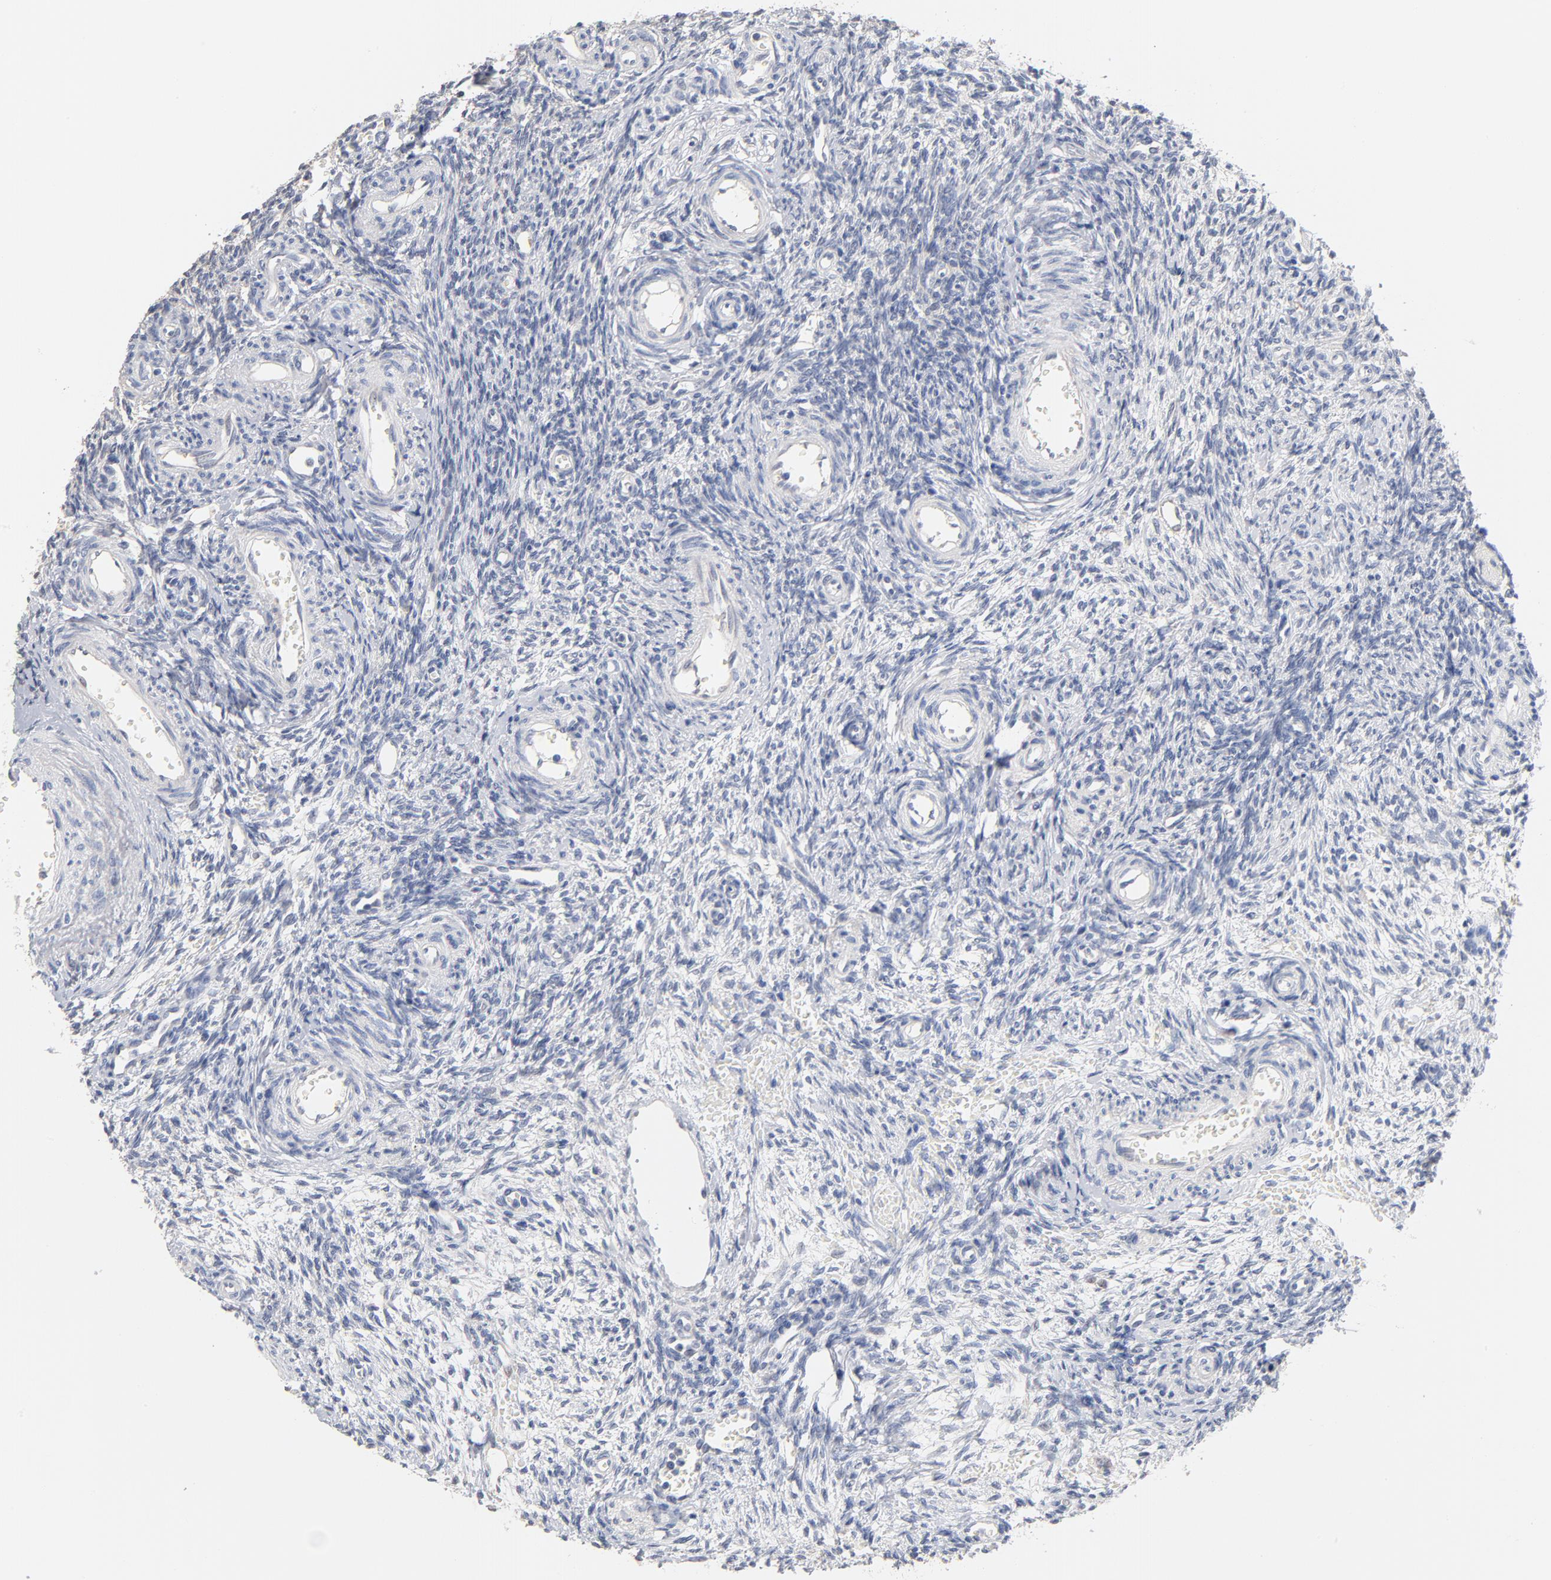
{"staining": {"intensity": "negative", "quantity": "none", "location": "none"}, "tissue": "ovary", "cell_type": "Ovarian stroma cells", "image_type": "normal", "snomed": [{"axis": "morphology", "description": "Normal tissue, NOS"}, {"axis": "topography", "description": "Ovary"}], "caption": "A high-resolution image shows immunohistochemistry staining of benign ovary, which exhibits no significant staining in ovarian stroma cells. (IHC, brightfield microscopy, high magnification).", "gene": "DNAL4", "patient": {"sex": "female", "age": 39}}